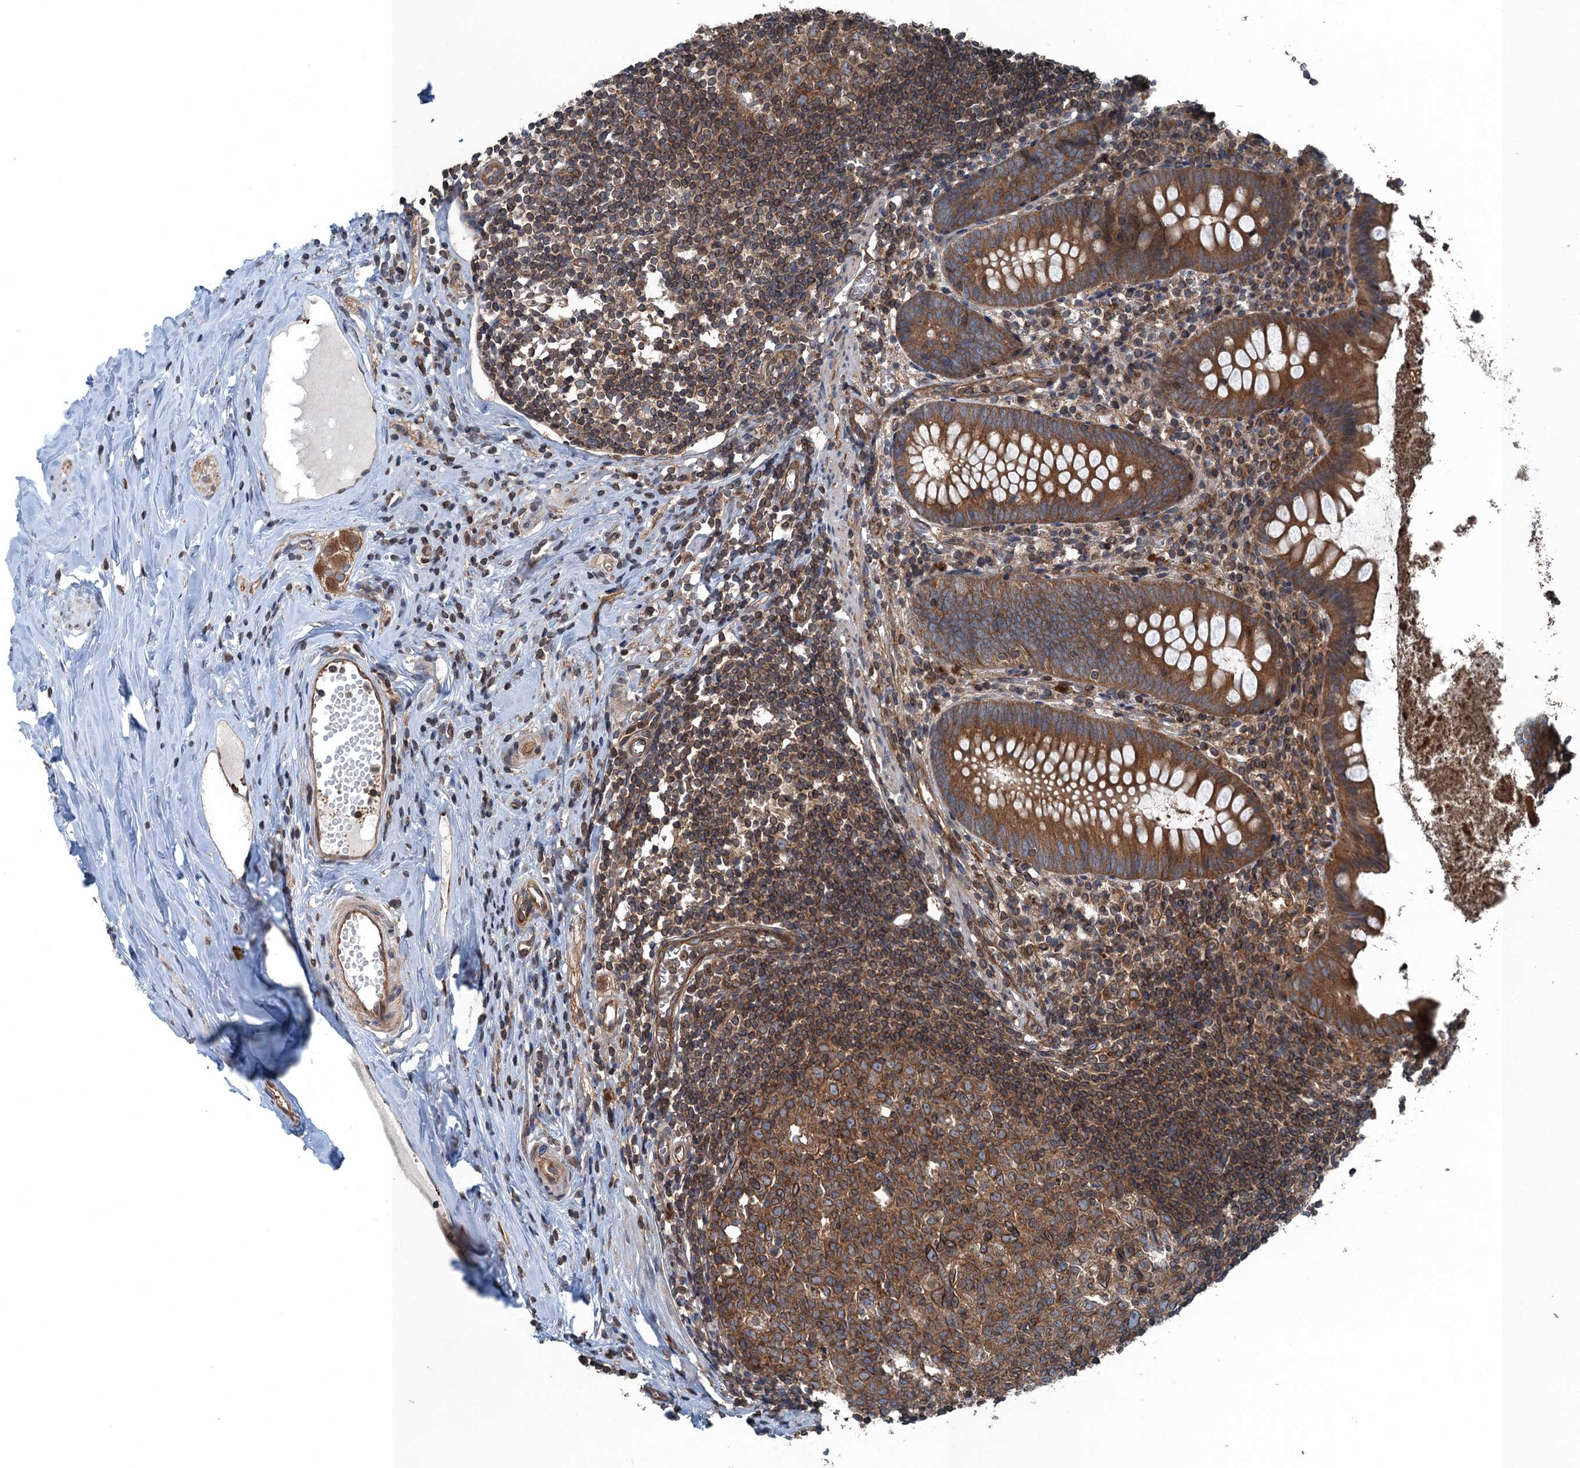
{"staining": {"intensity": "moderate", "quantity": ">75%", "location": "cytoplasmic/membranous"}, "tissue": "appendix", "cell_type": "Glandular cells", "image_type": "normal", "snomed": [{"axis": "morphology", "description": "Normal tissue, NOS"}, {"axis": "topography", "description": "Appendix"}], "caption": "Protein staining demonstrates moderate cytoplasmic/membranous expression in approximately >75% of glandular cells in benign appendix.", "gene": "TRAPPC8", "patient": {"sex": "female", "age": 51}}